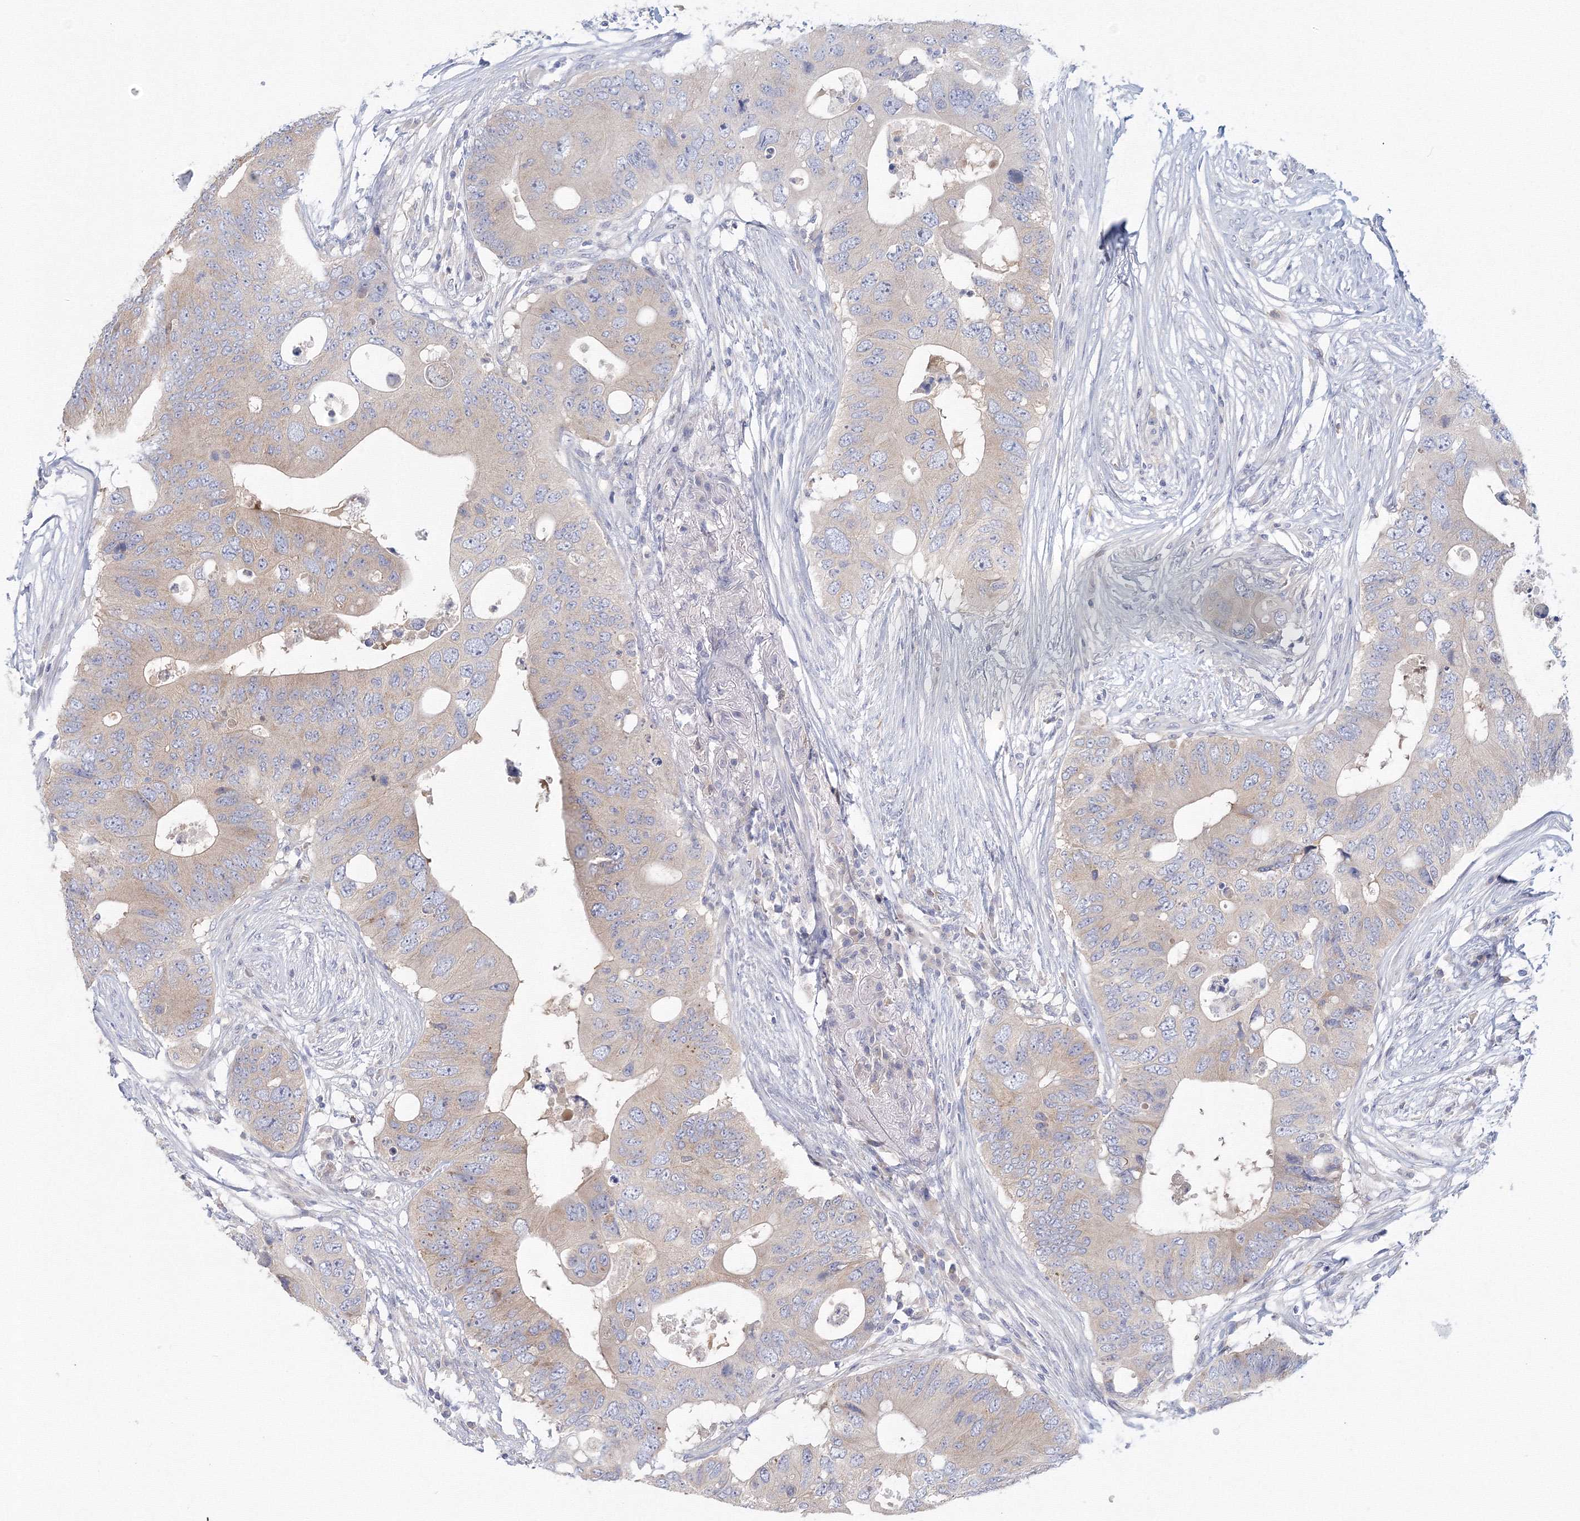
{"staining": {"intensity": "weak", "quantity": "<25%", "location": "cytoplasmic/membranous"}, "tissue": "colorectal cancer", "cell_type": "Tumor cells", "image_type": "cancer", "snomed": [{"axis": "morphology", "description": "Adenocarcinoma, NOS"}, {"axis": "topography", "description": "Colon"}], "caption": "DAB (3,3'-diaminobenzidine) immunohistochemical staining of human adenocarcinoma (colorectal) demonstrates no significant staining in tumor cells.", "gene": "TACC2", "patient": {"sex": "male", "age": 71}}